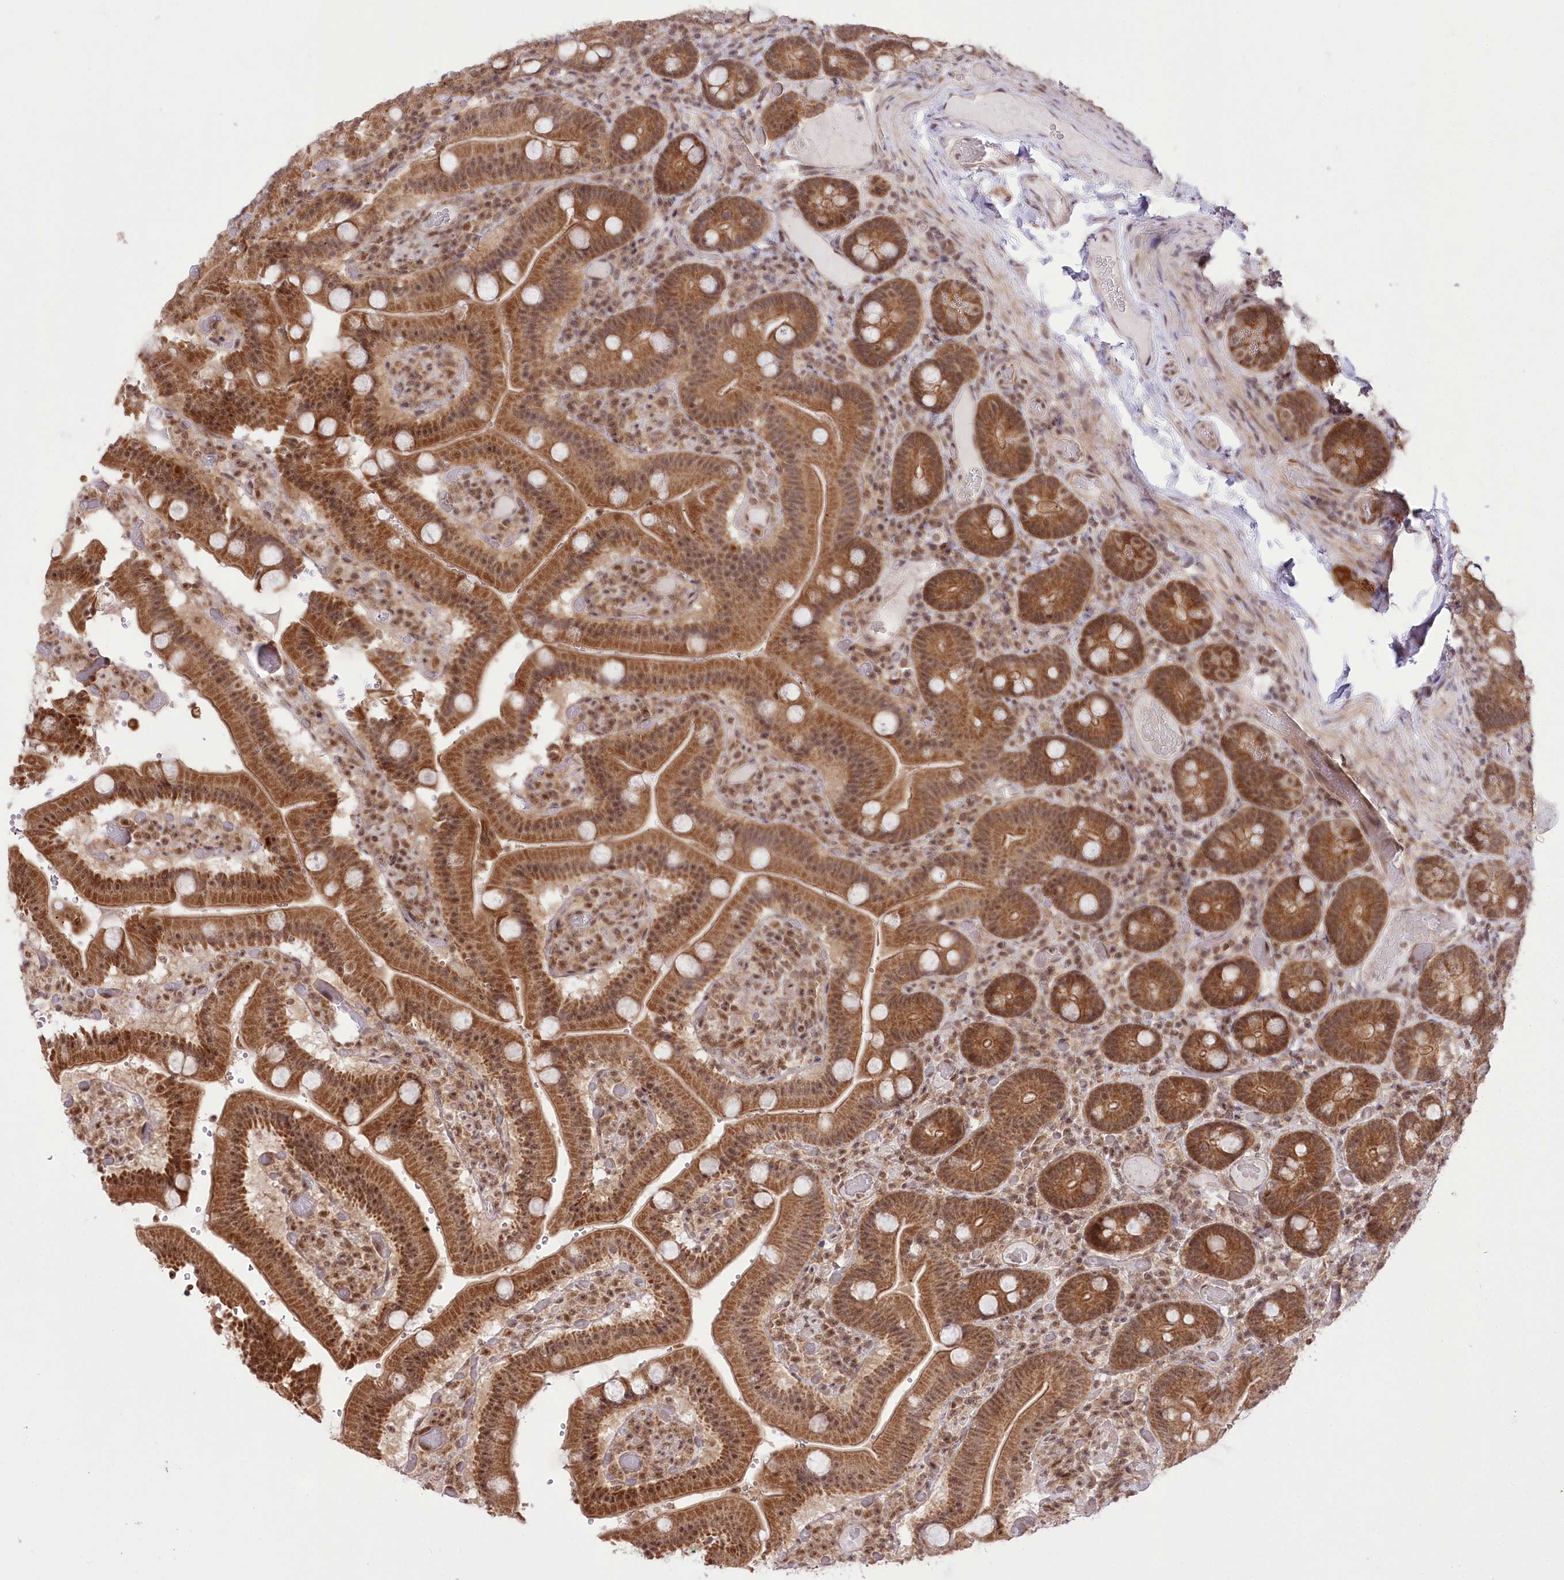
{"staining": {"intensity": "strong", "quantity": ">75%", "location": "cytoplasmic/membranous,nuclear"}, "tissue": "duodenum", "cell_type": "Glandular cells", "image_type": "normal", "snomed": [{"axis": "morphology", "description": "Normal tissue, NOS"}, {"axis": "topography", "description": "Duodenum"}], "caption": "A brown stain shows strong cytoplasmic/membranous,nuclear expression of a protein in glandular cells of benign duodenum.", "gene": "ZMAT2", "patient": {"sex": "female", "age": 62}}